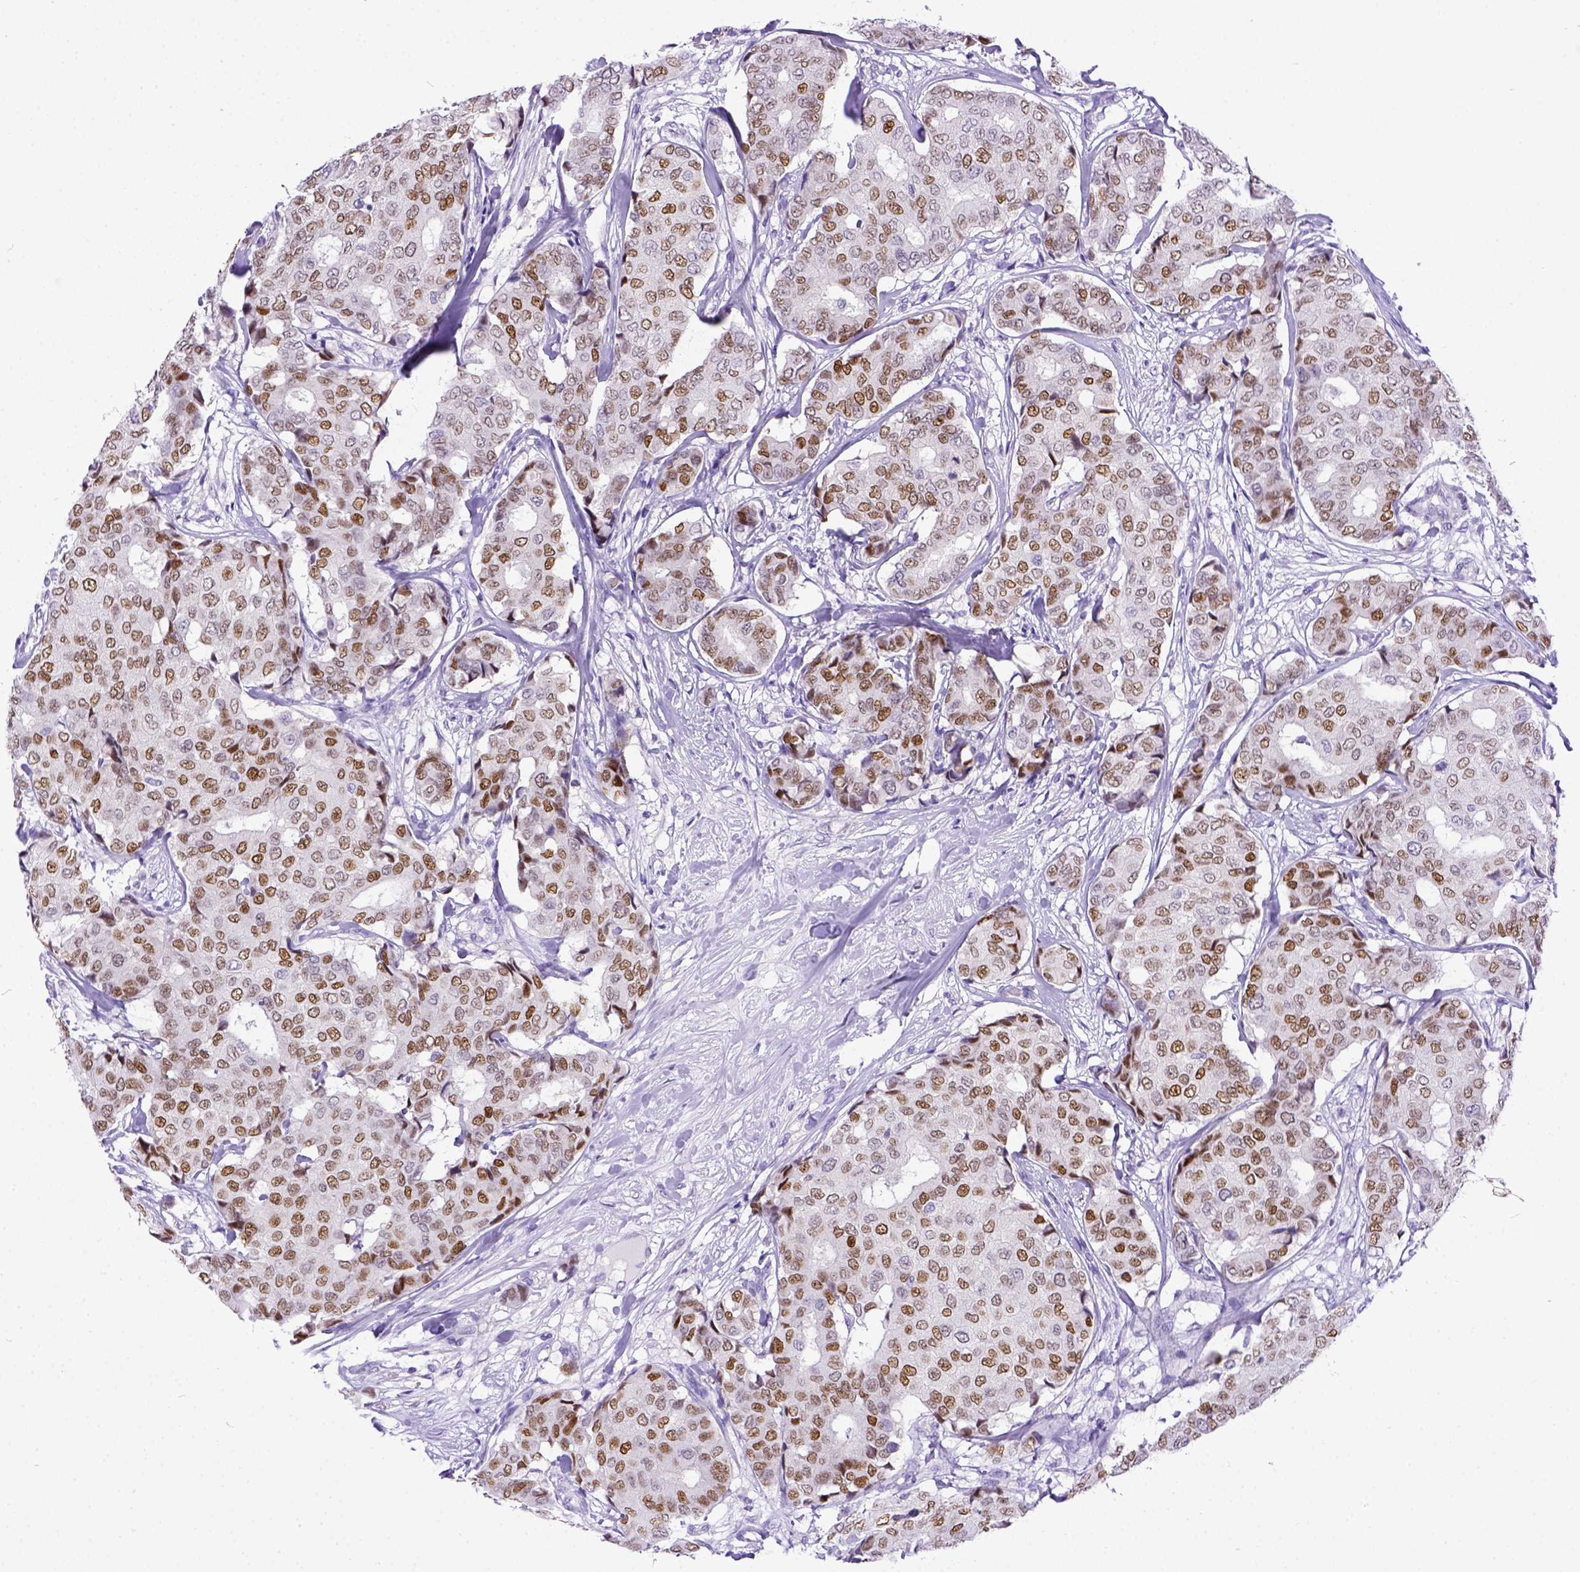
{"staining": {"intensity": "moderate", "quantity": "25%-75%", "location": "nuclear"}, "tissue": "breast cancer", "cell_type": "Tumor cells", "image_type": "cancer", "snomed": [{"axis": "morphology", "description": "Duct carcinoma"}, {"axis": "topography", "description": "Breast"}], "caption": "Breast cancer tissue exhibits moderate nuclear staining in approximately 25%-75% of tumor cells, visualized by immunohistochemistry.", "gene": "ESR1", "patient": {"sex": "female", "age": 75}}